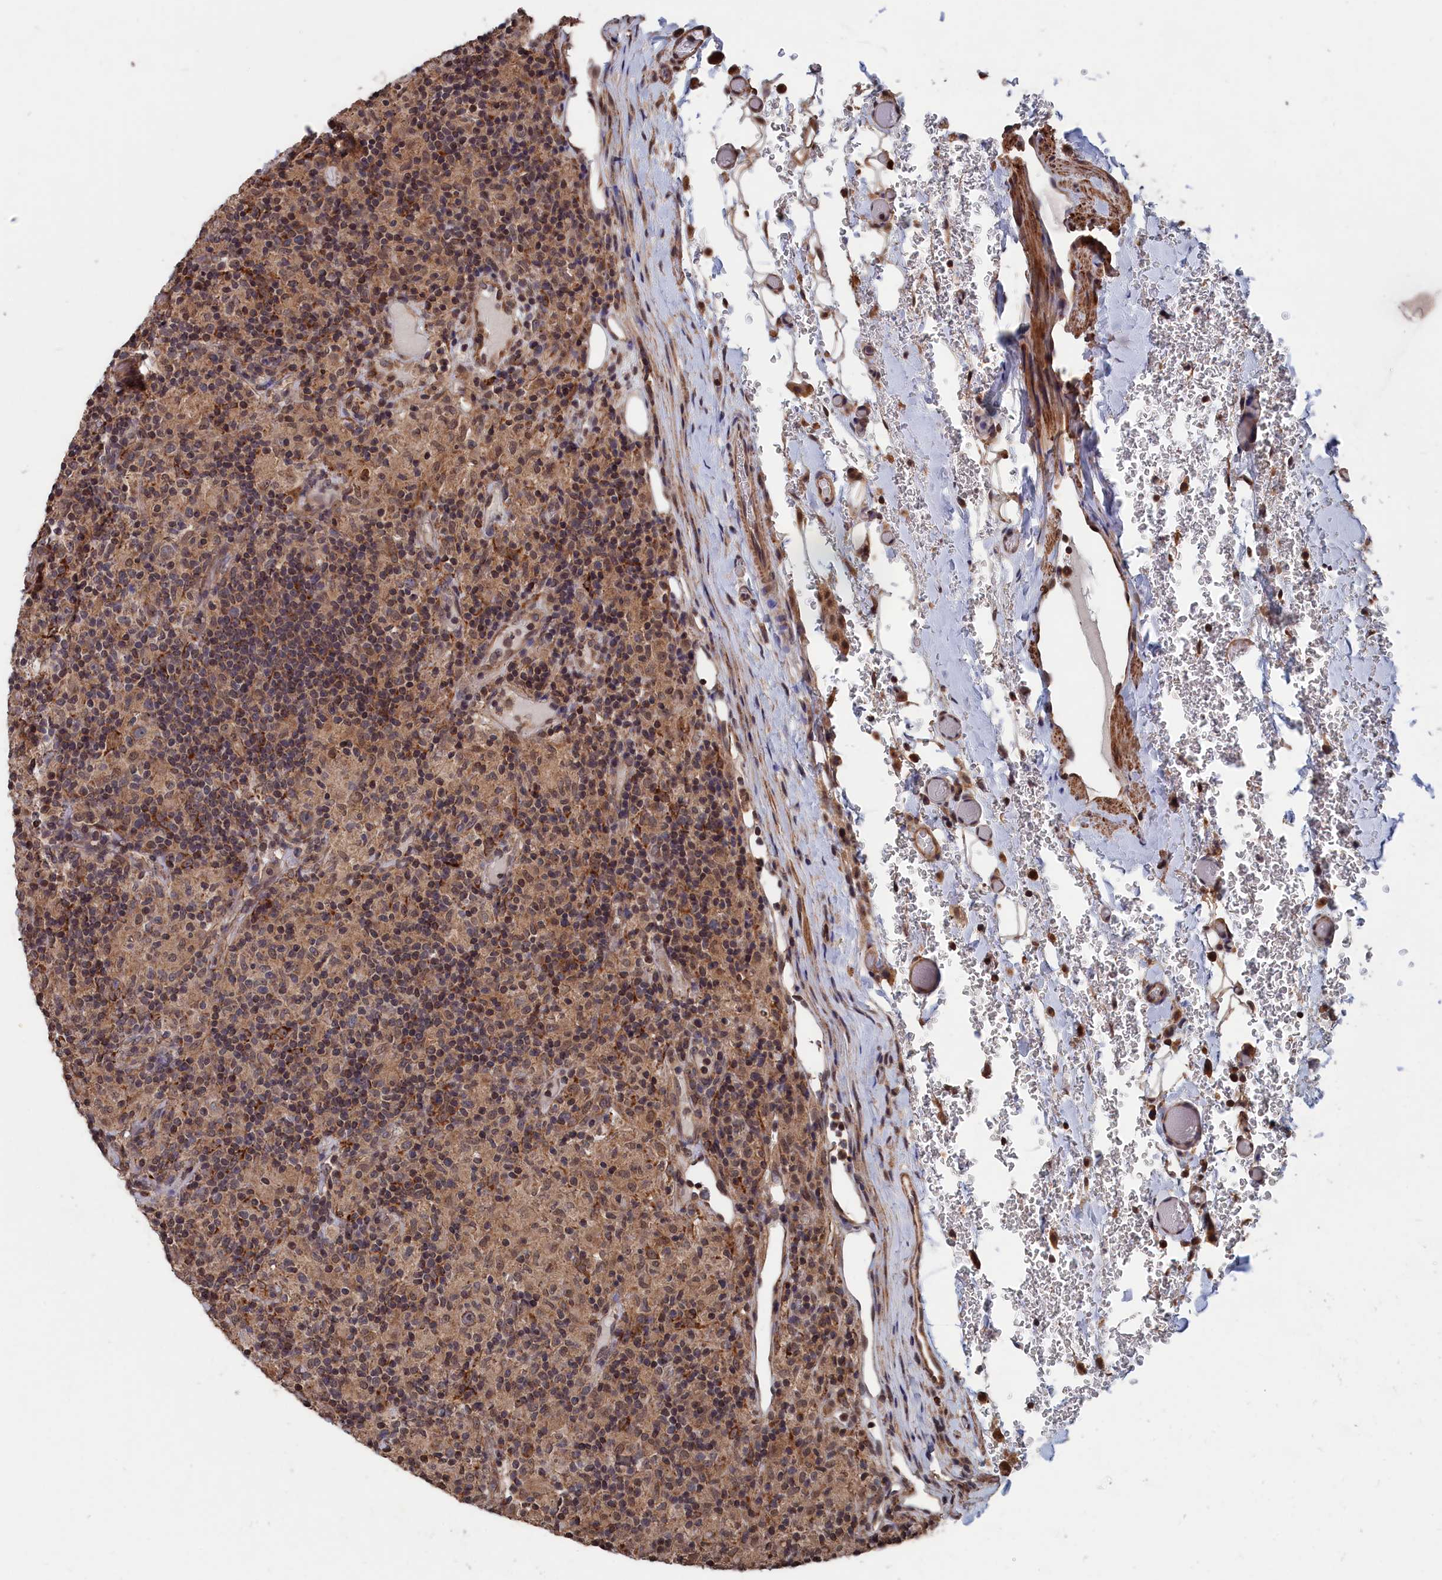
{"staining": {"intensity": "moderate", "quantity": ">75%", "location": "cytoplasmic/membranous"}, "tissue": "lymphoma", "cell_type": "Tumor cells", "image_type": "cancer", "snomed": [{"axis": "morphology", "description": "Hodgkin's disease, NOS"}, {"axis": "topography", "description": "Lymph node"}], "caption": "Protein analysis of Hodgkin's disease tissue displays moderate cytoplasmic/membranous positivity in approximately >75% of tumor cells.", "gene": "PDE12", "patient": {"sex": "male", "age": 70}}